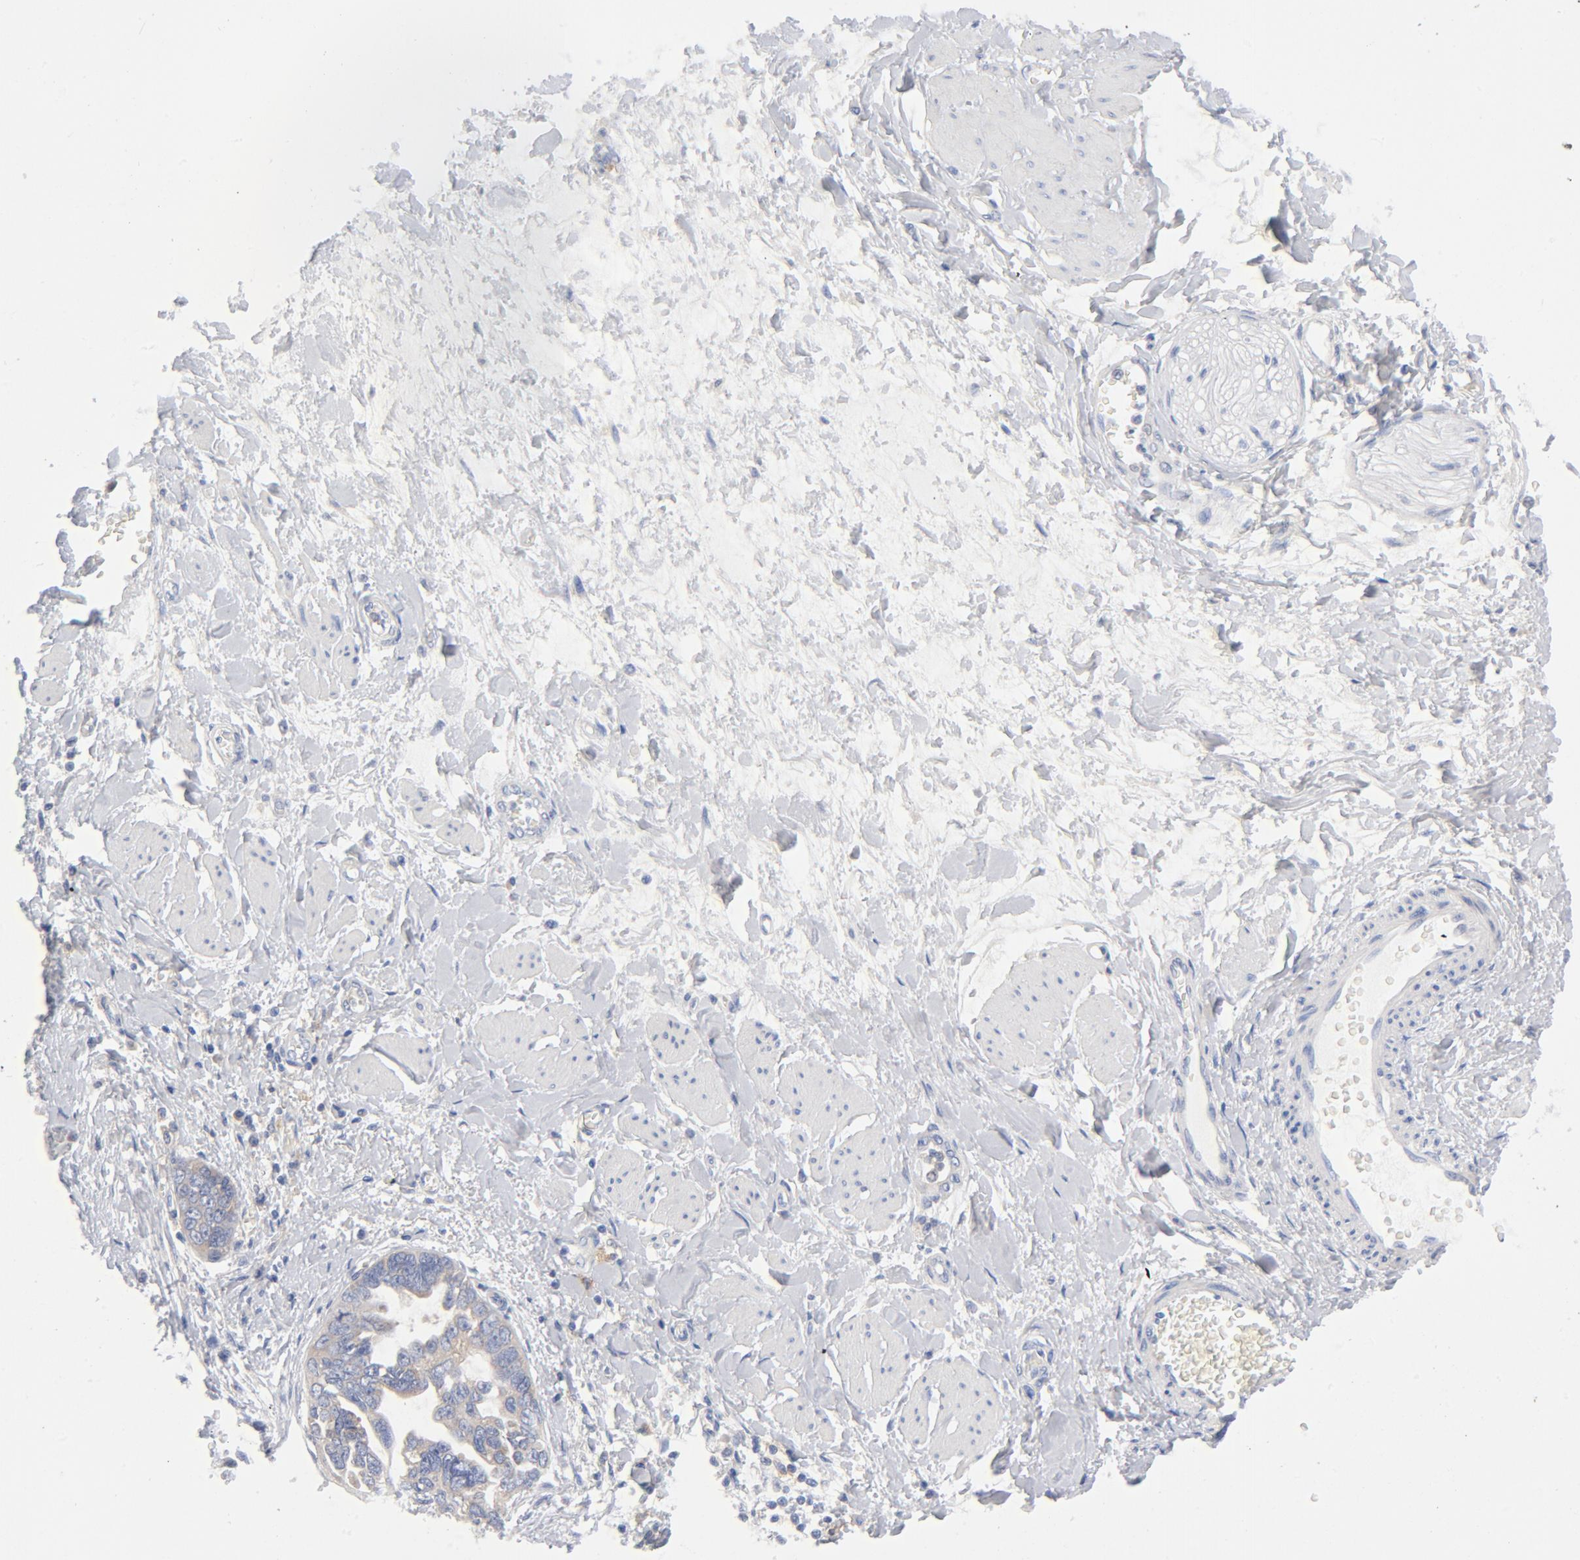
{"staining": {"intensity": "weak", "quantity": "25%-75%", "location": "cytoplasmic/membranous"}, "tissue": "ovarian cancer", "cell_type": "Tumor cells", "image_type": "cancer", "snomed": [{"axis": "morphology", "description": "Cystadenocarcinoma, serous, NOS"}, {"axis": "topography", "description": "Ovary"}], "caption": "Protein staining of serous cystadenocarcinoma (ovarian) tissue demonstrates weak cytoplasmic/membranous staining in about 25%-75% of tumor cells. The staining was performed using DAB (3,3'-diaminobenzidine), with brown indicating positive protein expression. Nuclei are stained blue with hematoxylin.", "gene": "CD86", "patient": {"sex": "female", "age": 63}}